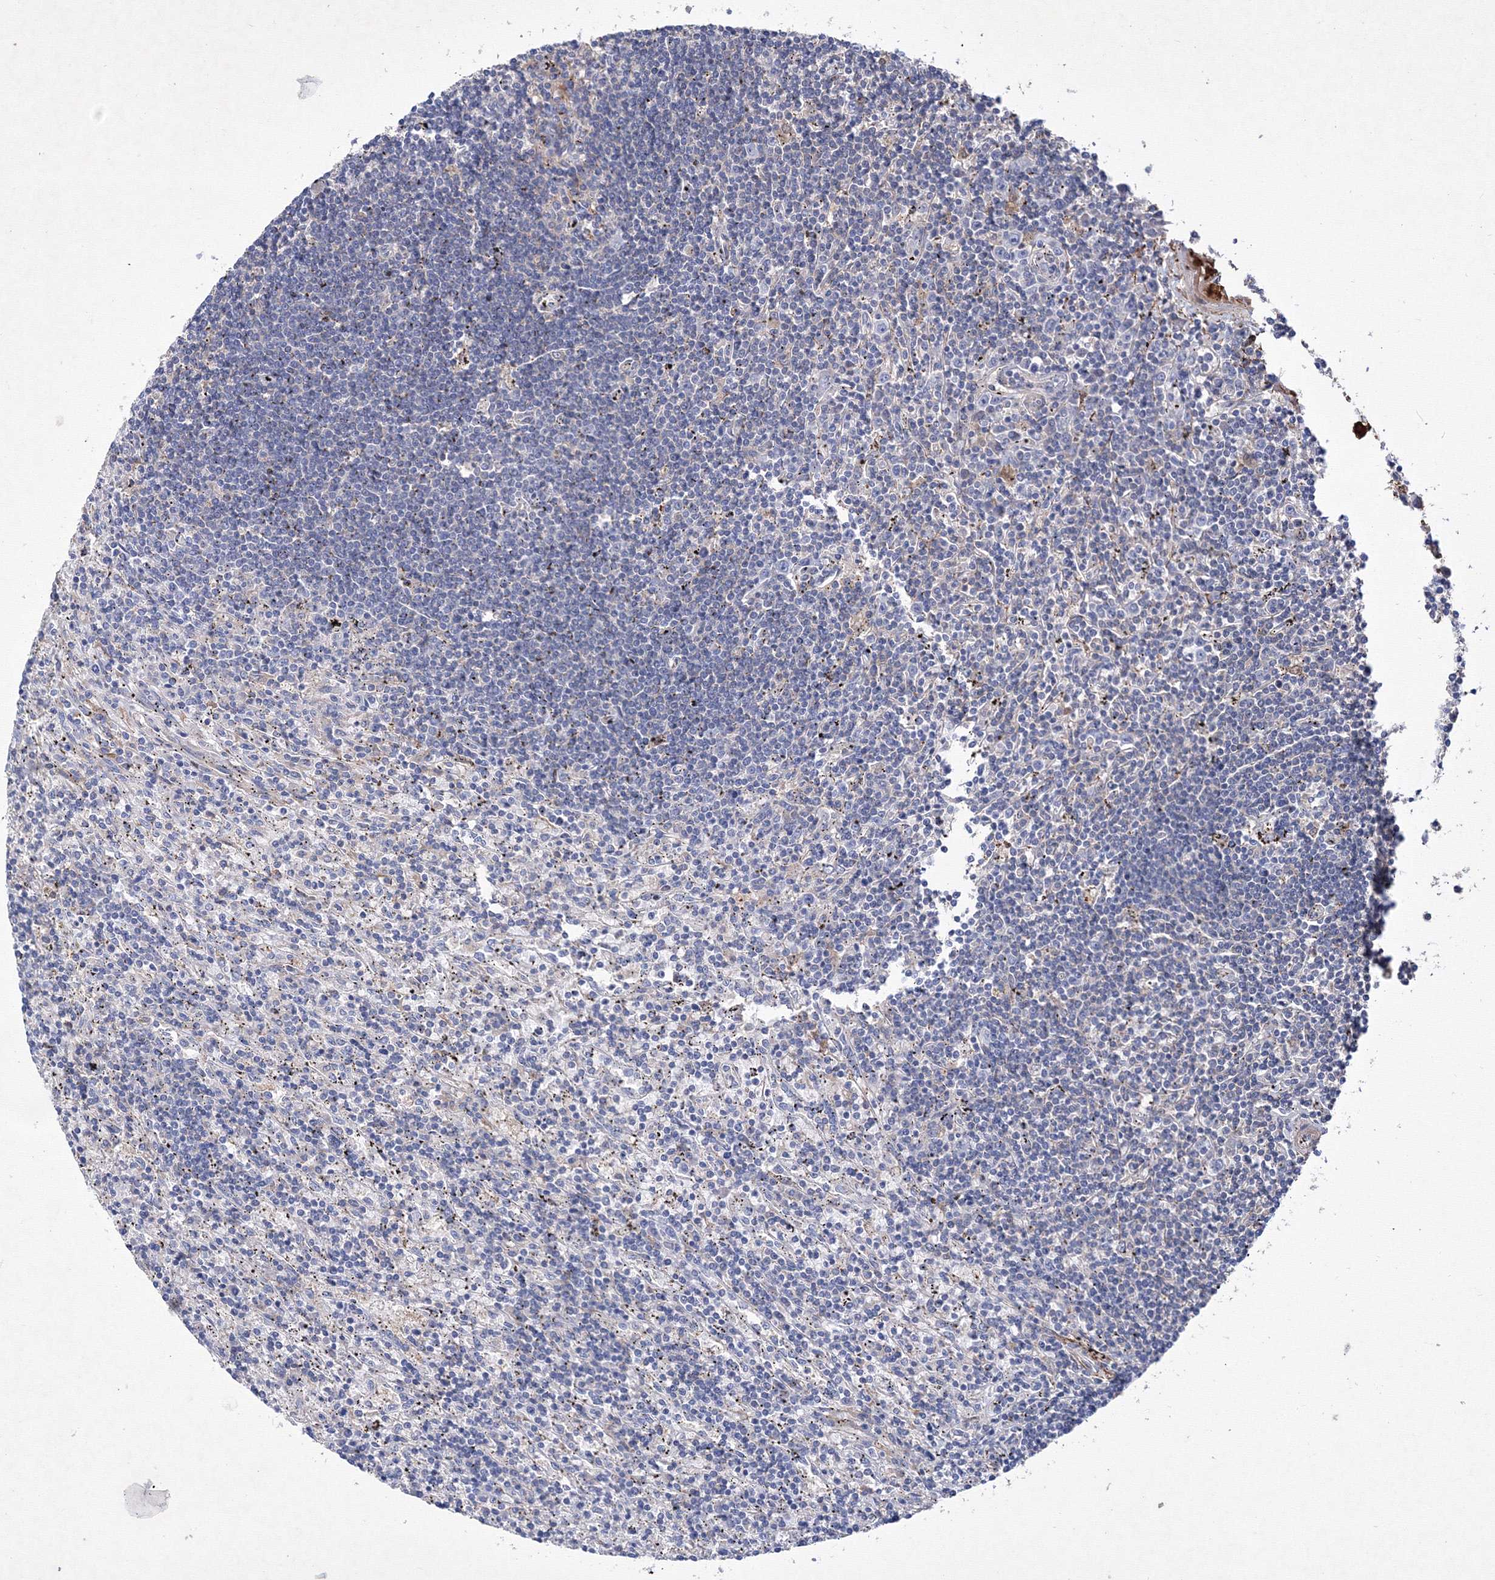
{"staining": {"intensity": "negative", "quantity": "none", "location": "none"}, "tissue": "lymphoma", "cell_type": "Tumor cells", "image_type": "cancer", "snomed": [{"axis": "morphology", "description": "Malignant lymphoma, non-Hodgkin's type, Low grade"}, {"axis": "topography", "description": "Spleen"}], "caption": "DAB (3,3'-diaminobenzidine) immunohistochemical staining of lymphoma reveals no significant expression in tumor cells.", "gene": "SNX18", "patient": {"sex": "male", "age": 76}}